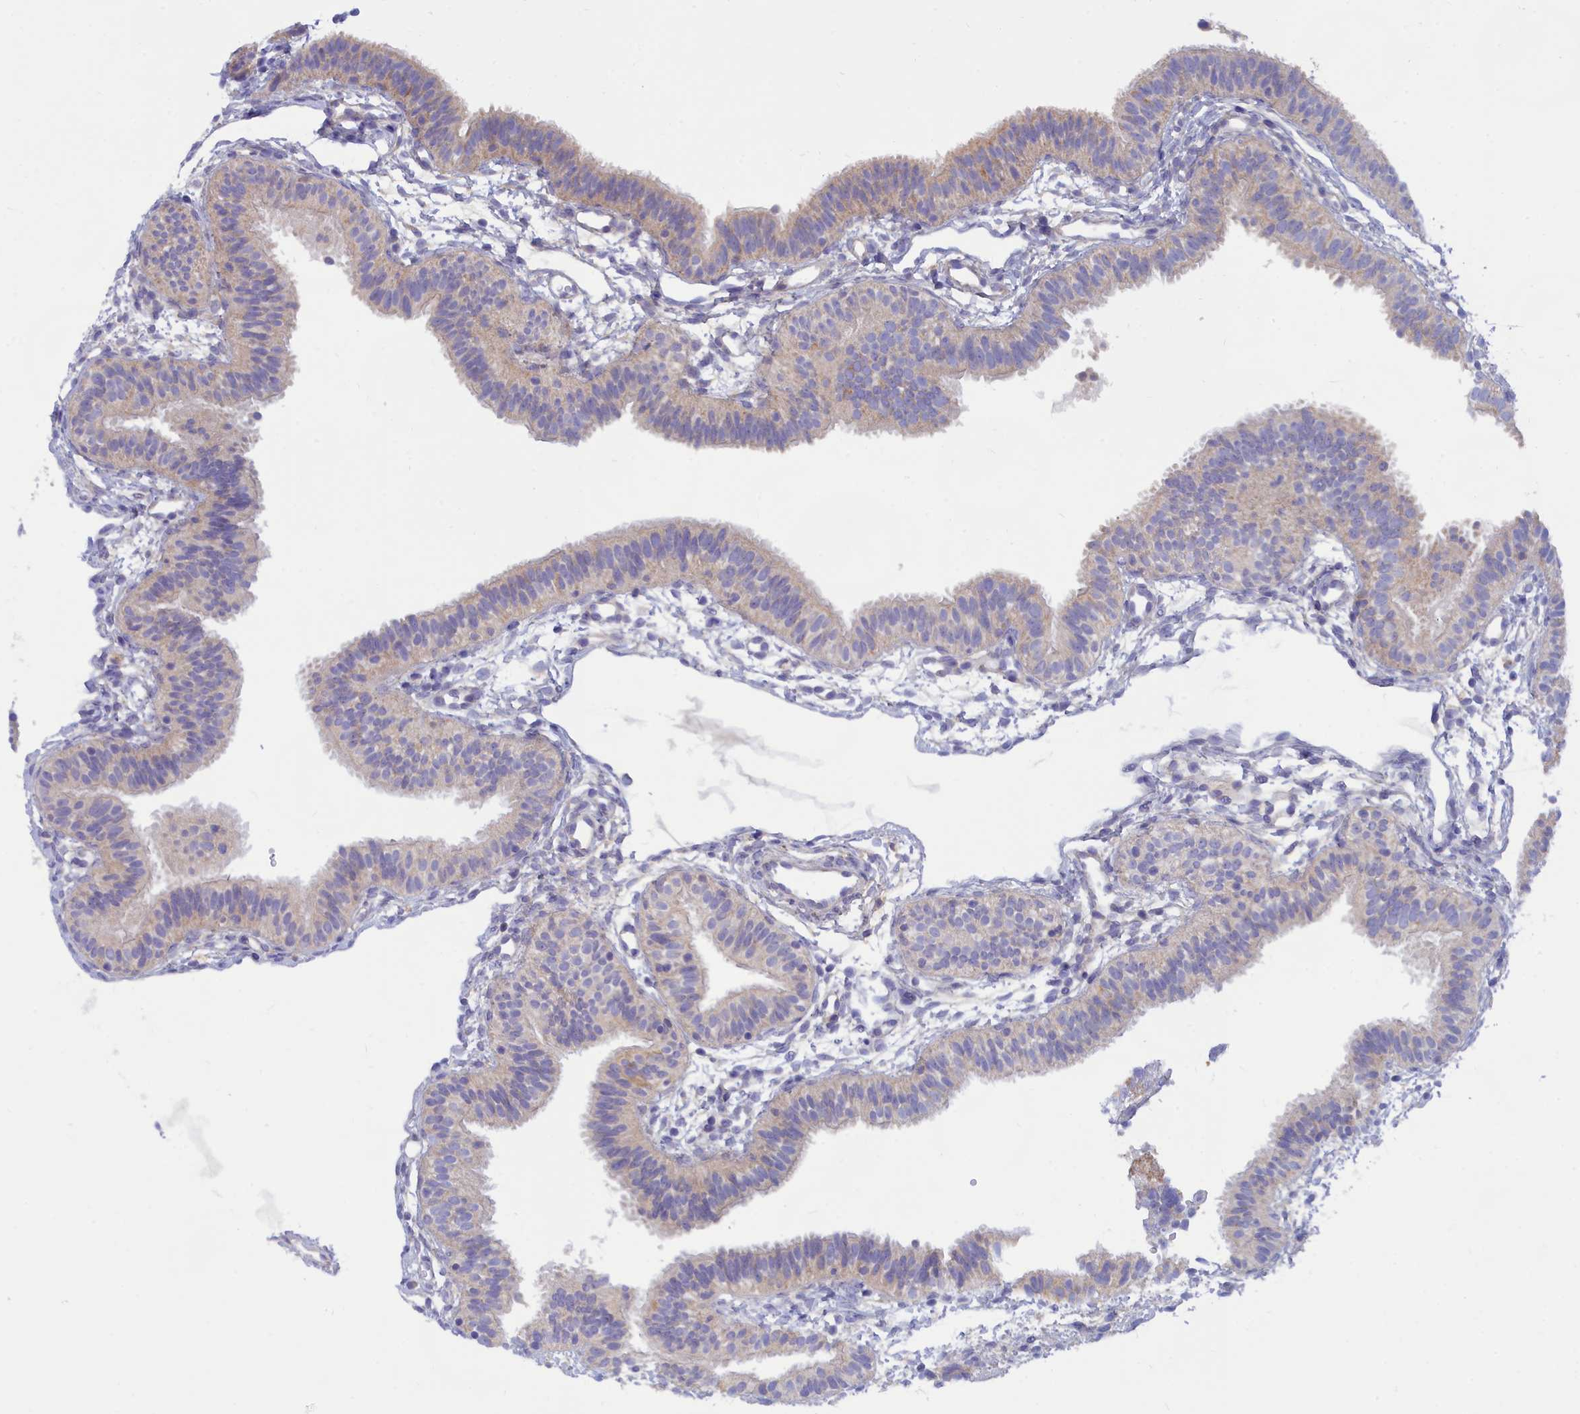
{"staining": {"intensity": "weak", "quantity": "25%-75%", "location": "cytoplasmic/membranous"}, "tissue": "fallopian tube", "cell_type": "Glandular cells", "image_type": "normal", "snomed": [{"axis": "morphology", "description": "Normal tissue, NOS"}, {"axis": "topography", "description": "Fallopian tube"}], "caption": "IHC histopathology image of unremarkable fallopian tube stained for a protein (brown), which reveals low levels of weak cytoplasmic/membranous expression in about 25%-75% of glandular cells.", "gene": "TMEM30B", "patient": {"sex": "female", "age": 35}}